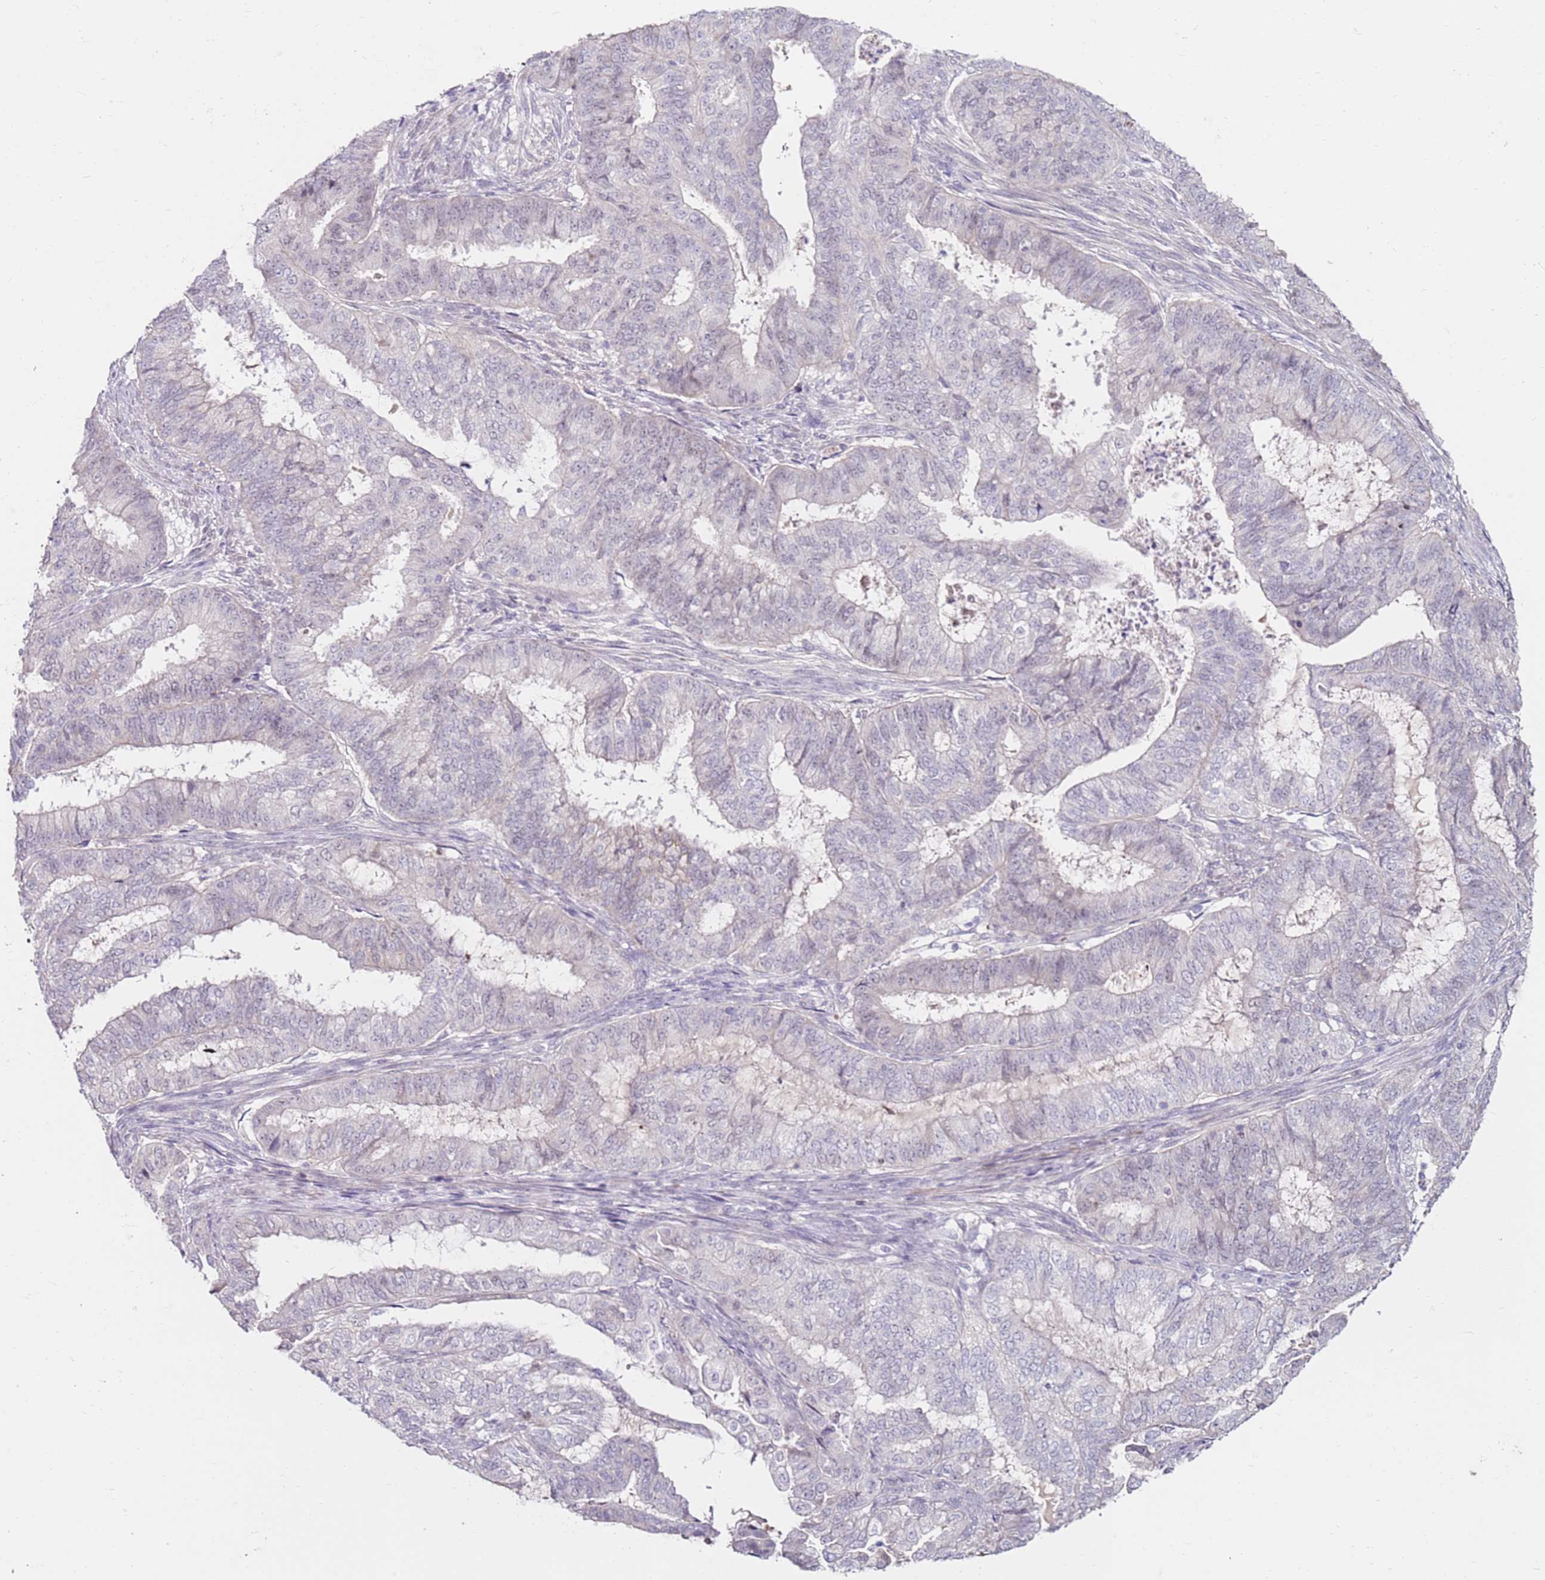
{"staining": {"intensity": "negative", "quantity": "none", "location": "none"}, "tissue": "endometrial cancer", "cell_type": "Tumor cells", "image_type": "cancer", "snomed": [{"axis": "morphology", "description": "Adenocarcinoma, NOS"}, {"axis": "topography", "description": "Endometrium"}], "caption": "Immunohistochemistry (IHC) photomicrograph of neoplastic tissue: human endometrial cancer stained with DAB (3,3'-diaminobenzidine) demonstrates no significant protein positivity in tumor cells. (DAB immunohistochemistry visualized using brightfield microscopy, high magnification).", "gene": "RARS2", "patient": {"sex": "female", "age": 51}}